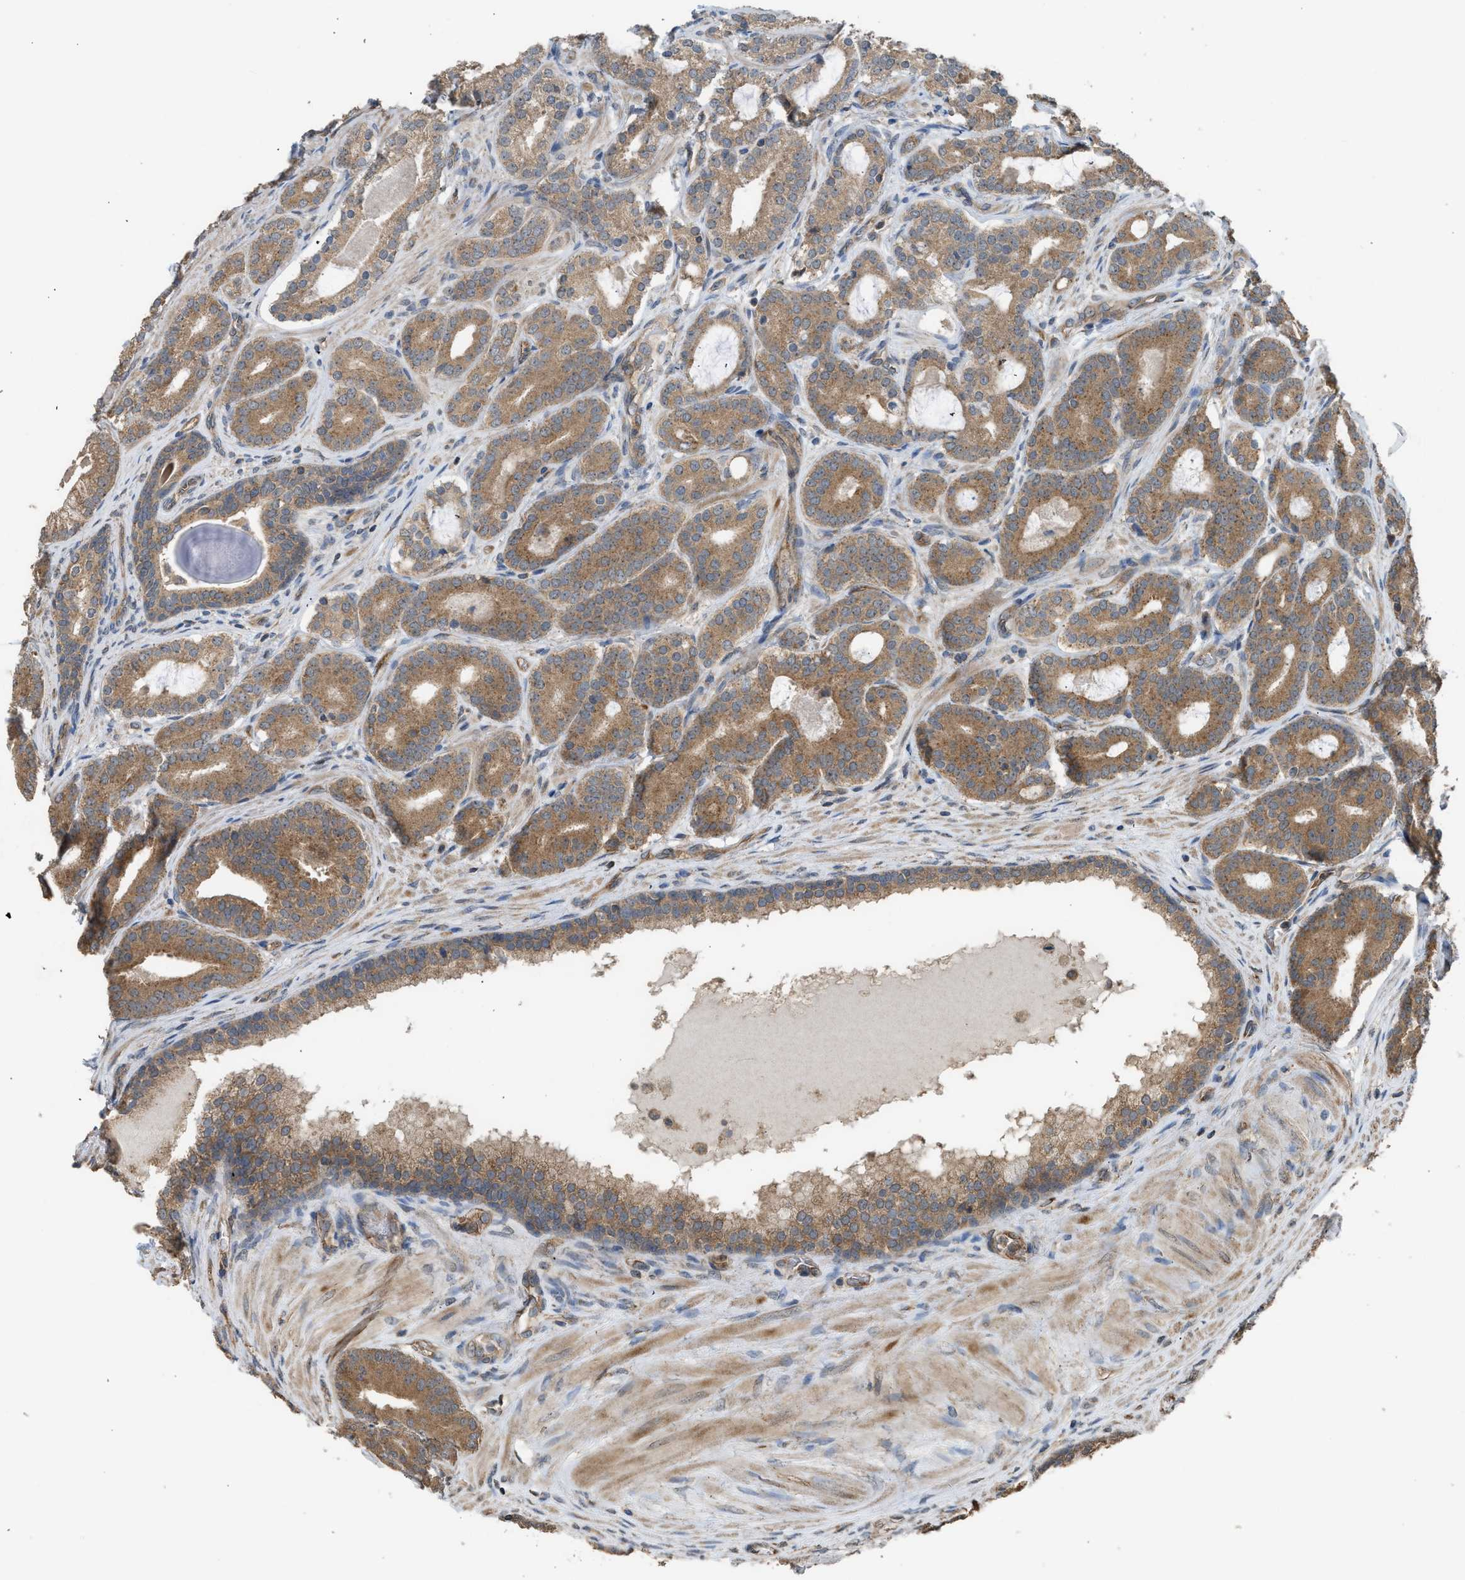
{"staining": {"intensity": "moderate", "quantity": ">75%", "location": "cytoplasmic/membranous"}, "tissue": "prostate cancer", "cell_type": "Tumor cells", "image_type": "cancer", "snomed": [{"axis": "morphology", "description": "Adenocarcinoma, High grade"}, {"axis": "topography", "description": "Prostate"}], "caption": "Immunohistochemistry of prostate cancer displays medium levels of moderate cytoplasmic/membranous positivity in approximately >75% of tumor cells. The protein of interest is stained brown, and the nuclei are stained in blue (DAB (3,3'-diaminobenzidine) IHC with brightfield microscopy, high magnification).", "gene": "HIP1R", "patient": {"sex": "male", "age": 60}}